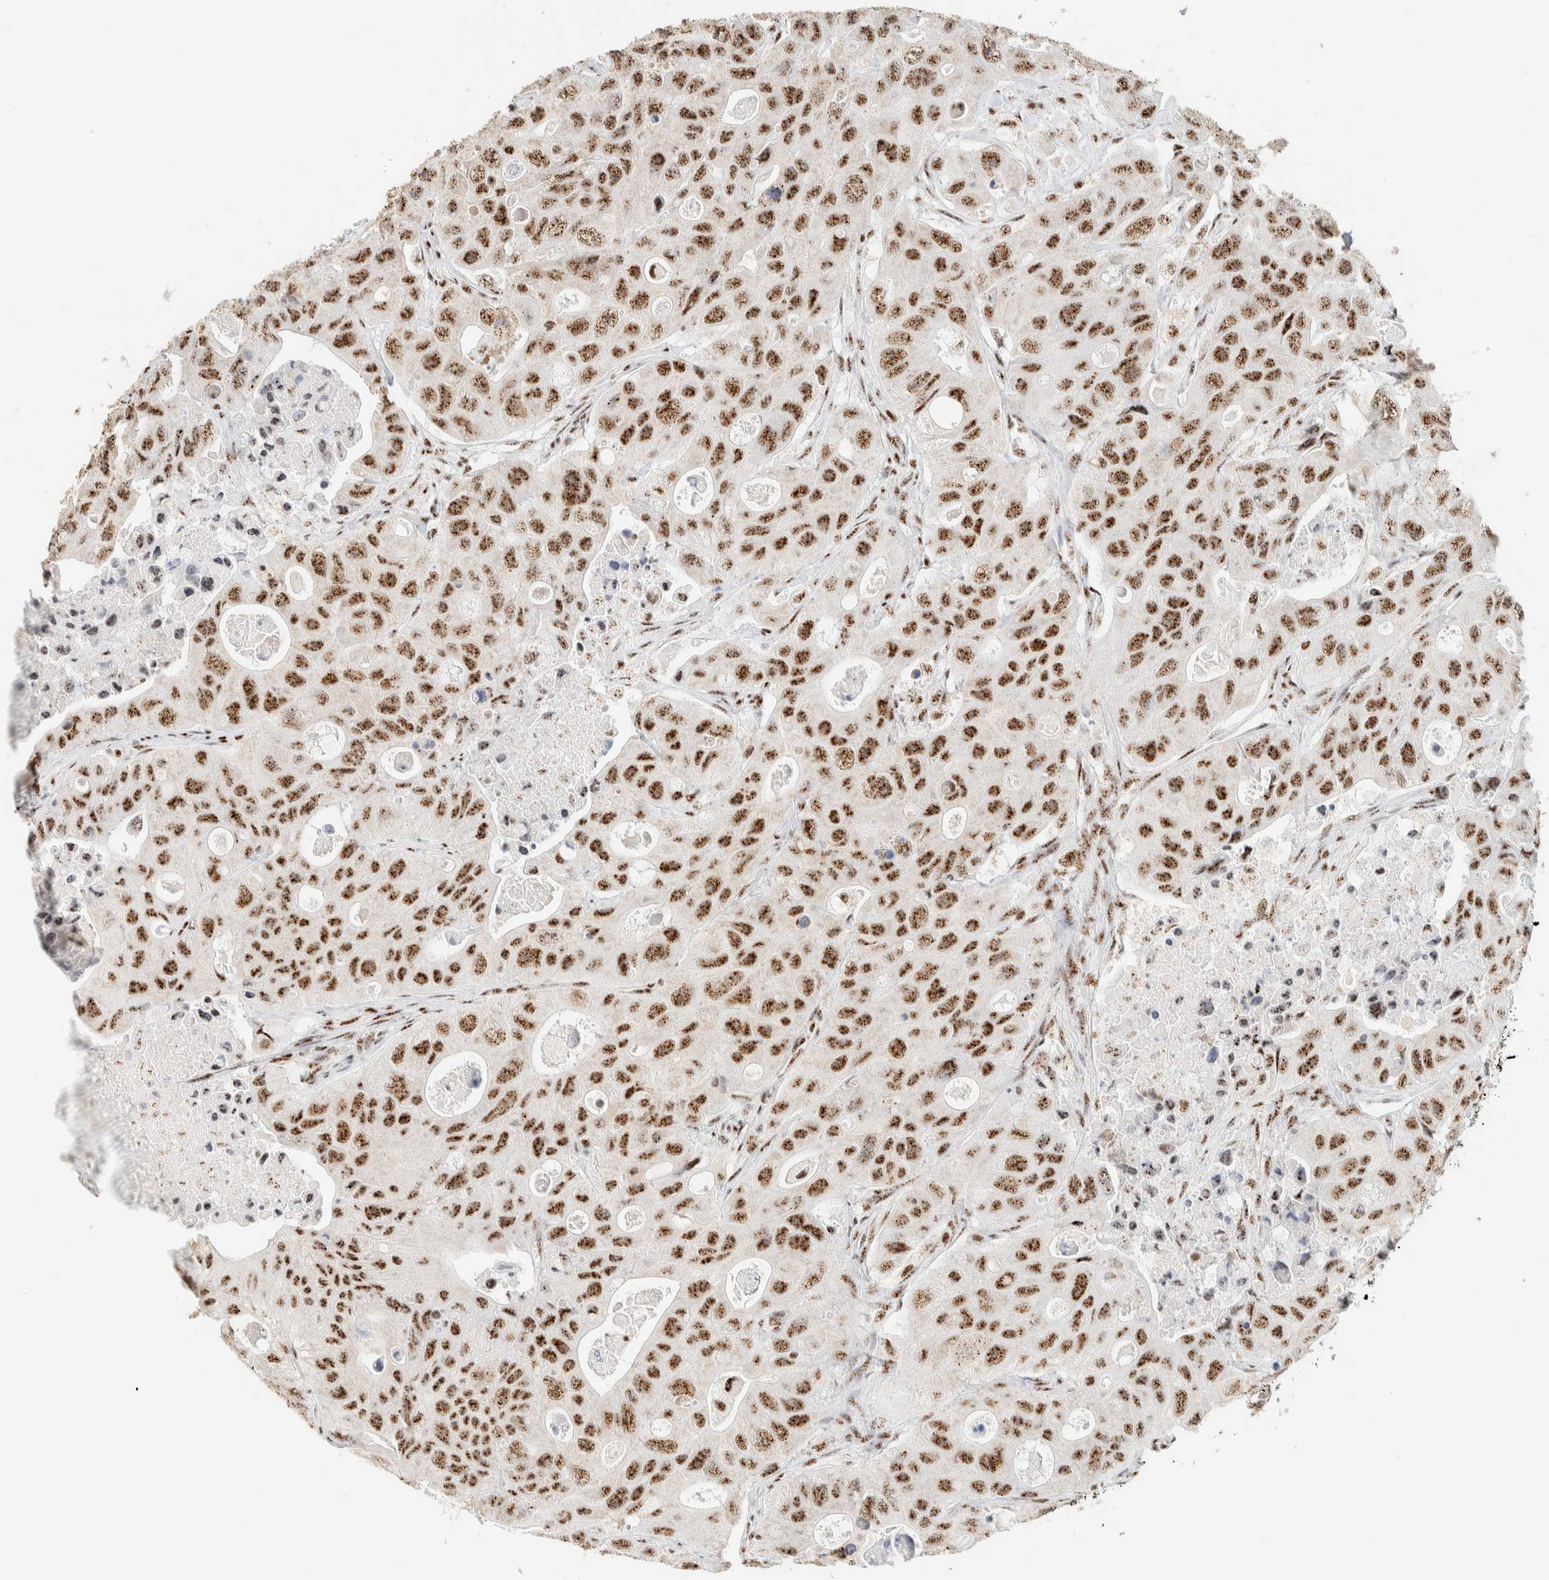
{"staining": {"intensity": "moderate", "quantity": ">75%", "location": "nuclear"}, "tissue": "colorectal cancer", "cell_type": "Tumor cells", "image_type": "cancer", "snomed": [{"axis": "morphology", "description": "Adenocarcinoma, NOS"}, {"axis": "topography", "description": "Colon"}], "caption": "Colorectal cancer was stained to show a protein in brown. There is medium levels of moderate nuclear expression in about >75% of tumor cells.", "gene": "SON", "patient": {"sex": "female", "age": 46}}